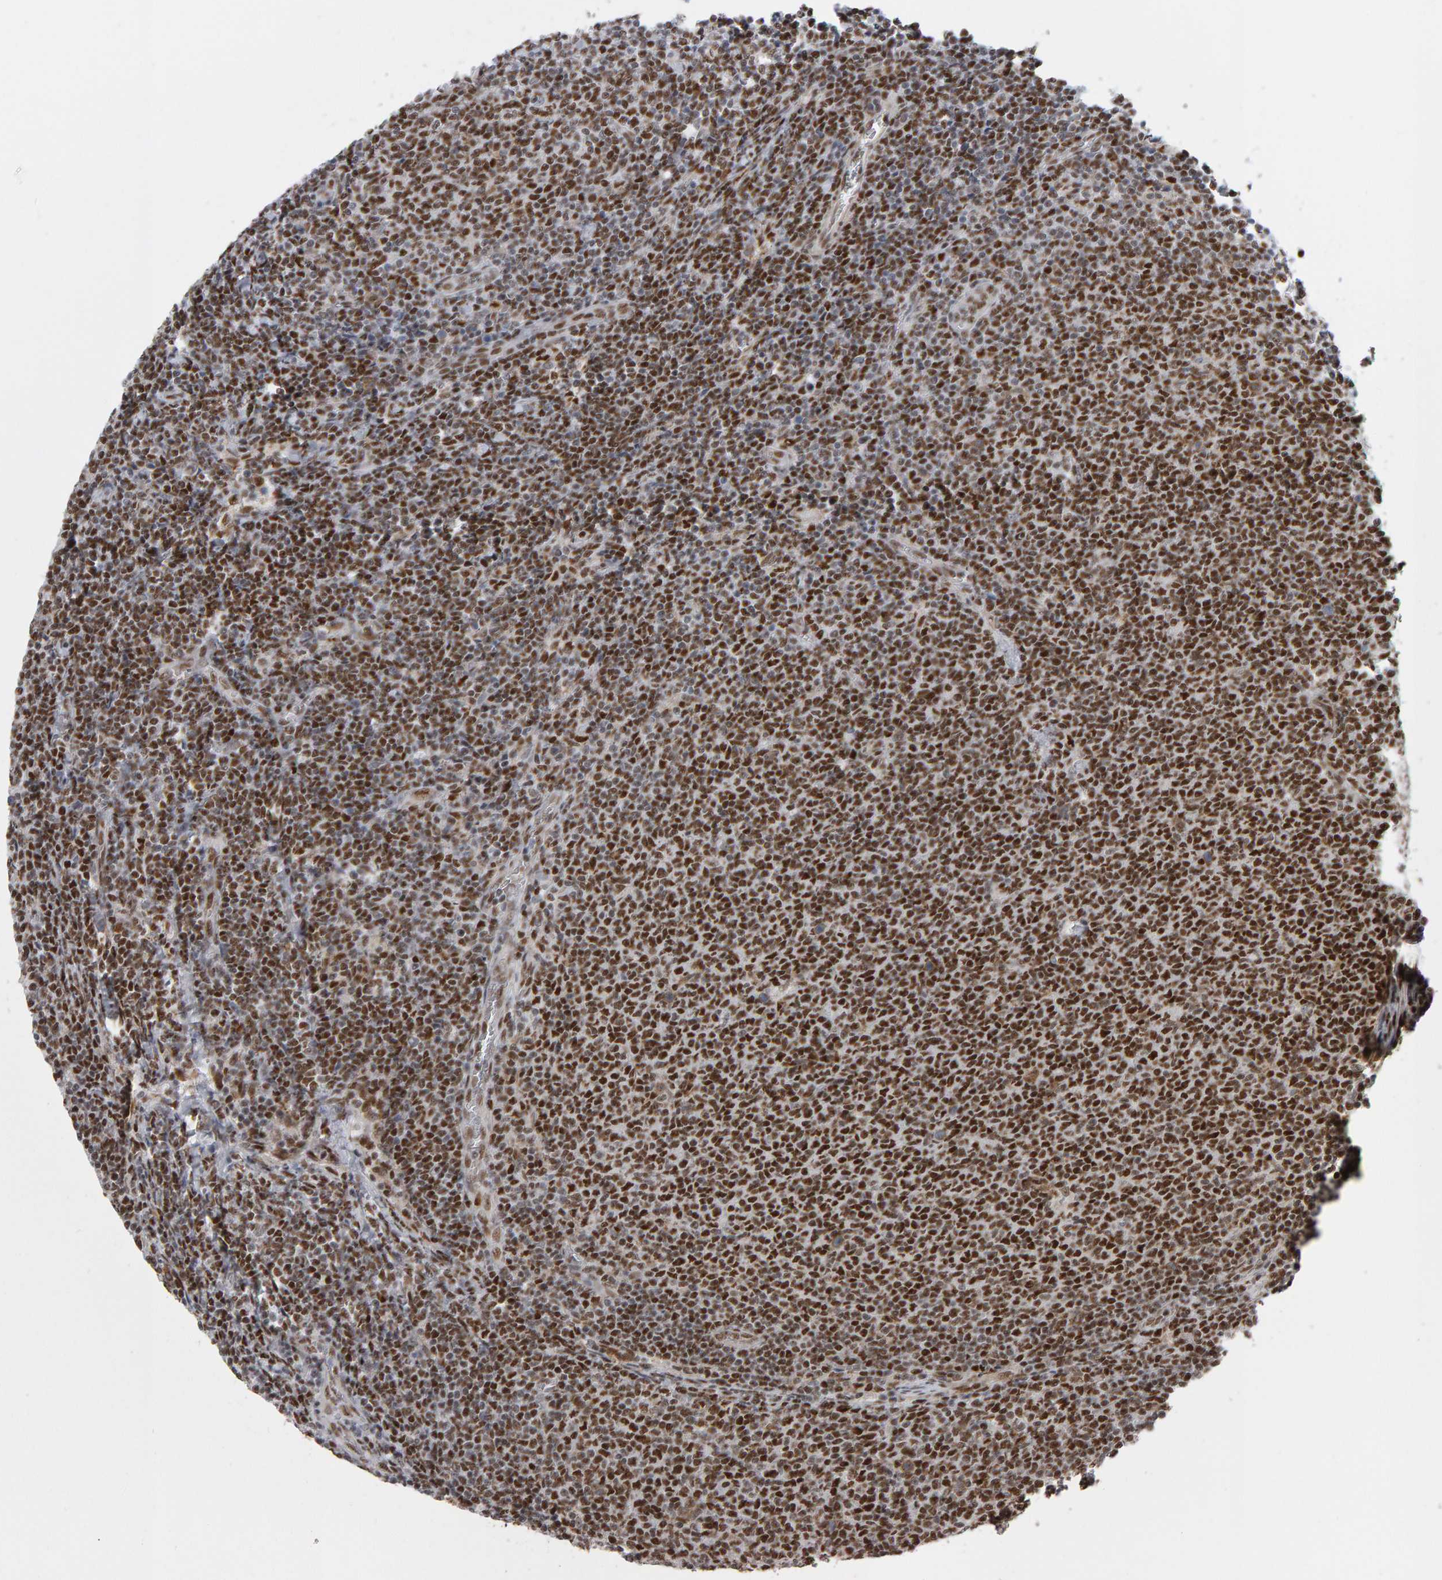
{"staining": {"intensity": "strong", "quantity": ">75%", "location": "nuclear"}, "tissue": "lymphoma", "cell_type": "Tumor cells", "image_type": "cancer", "snomed": [{"axis": "morphology", "description": "Malignant lymphoma, non-Hodgkin's type, Low grade"}, {"axis": "topography", "description": "Lymph node"}], "caption": "Protein expression analysis of lymphoma reveals strong nuclear positivity in about >75% of tumor cells.", "gene": "ATF7IP", "patient": {"sex": "male", "age": 66}}